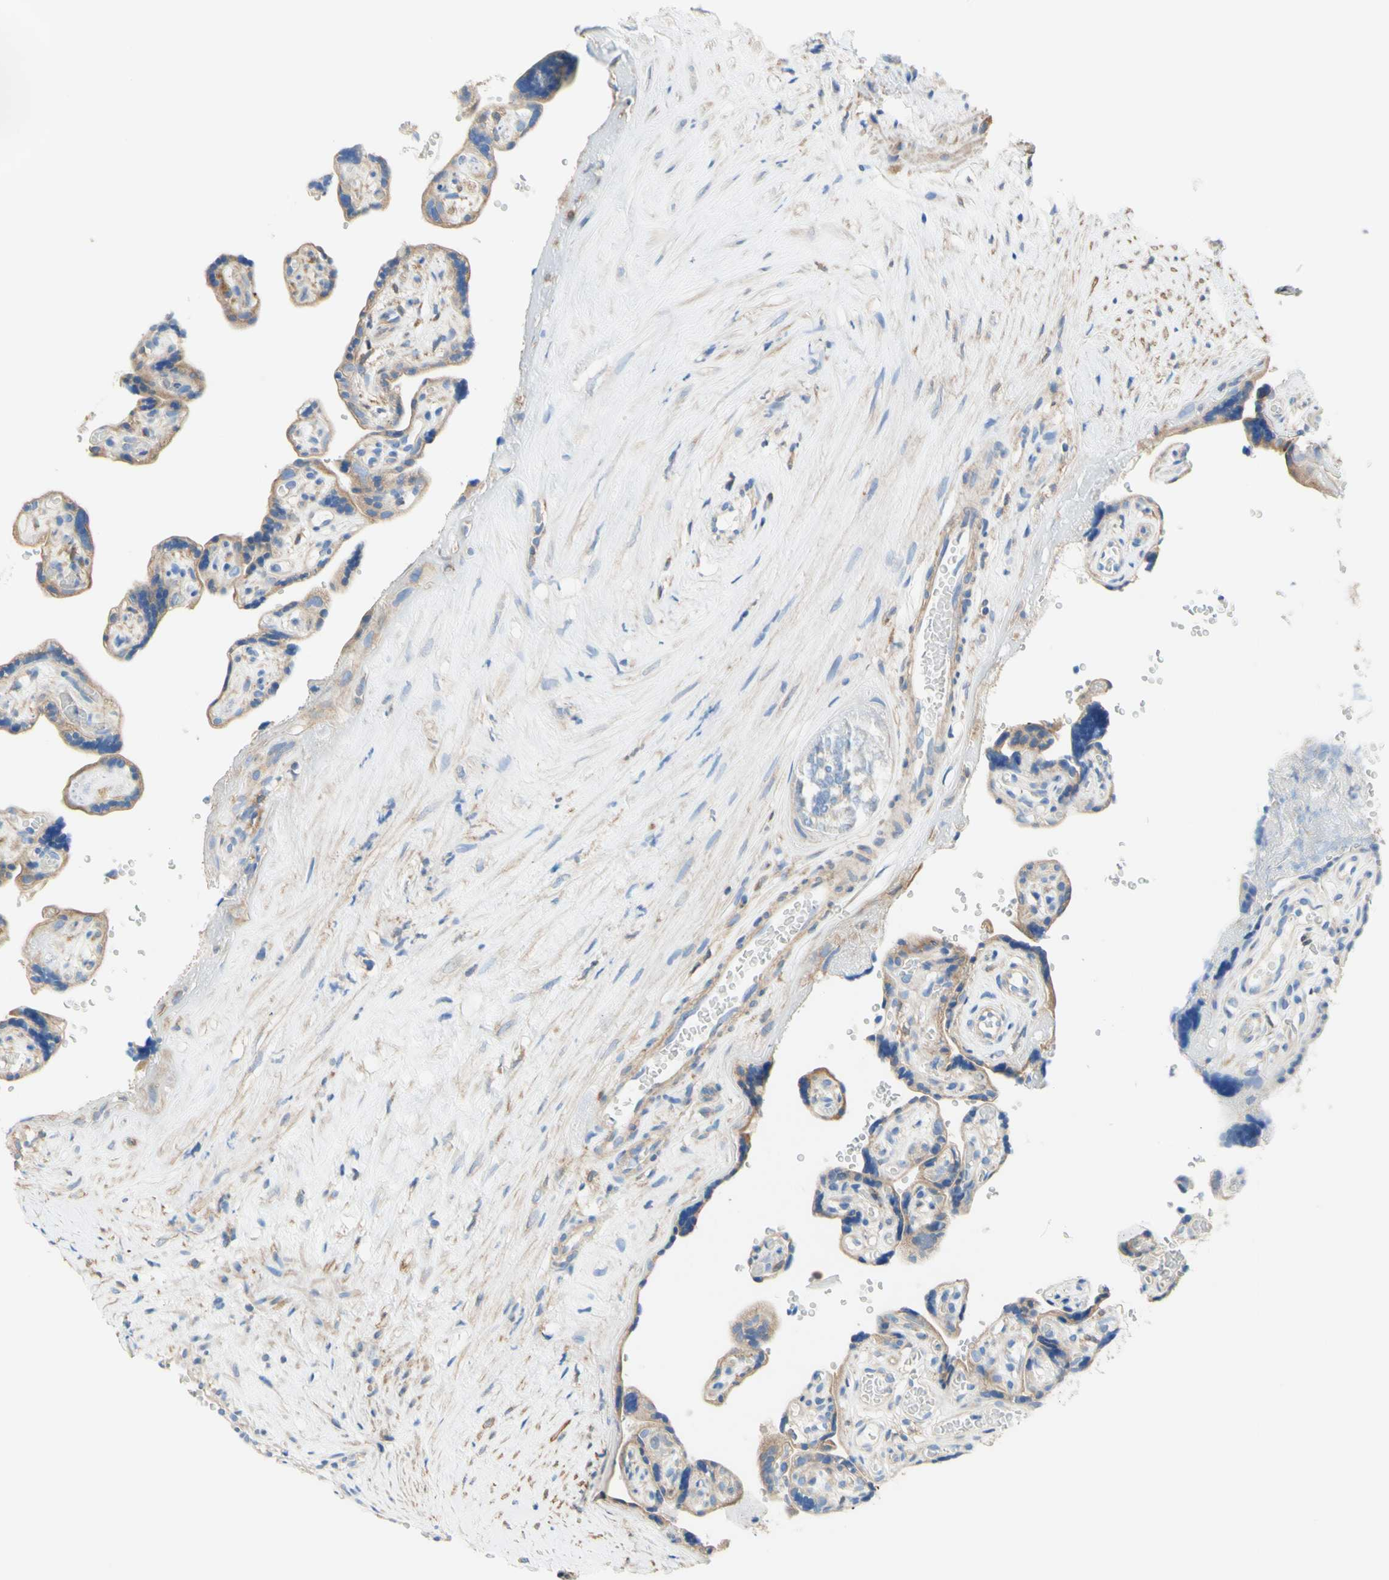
{"staining": {"intensity": "weak", "quantity": "<25%", "location": "cytoplasmic/membranous"}, "tissue": "placenta", "cell_type": "Decidual cells", "image_type": "normal", "snomed": [{"axis": "morphology", "description": "Normal tissue, NOS"}, {"axis": "topography", "description": "Placenta"}], "caption": "This is an immunohistochemistry (IHC) histopathology image of normal placenta. There is no staining in decidual cells.", "gene": "RETREG2", "patient": {"sex": "female", "age": 30}}